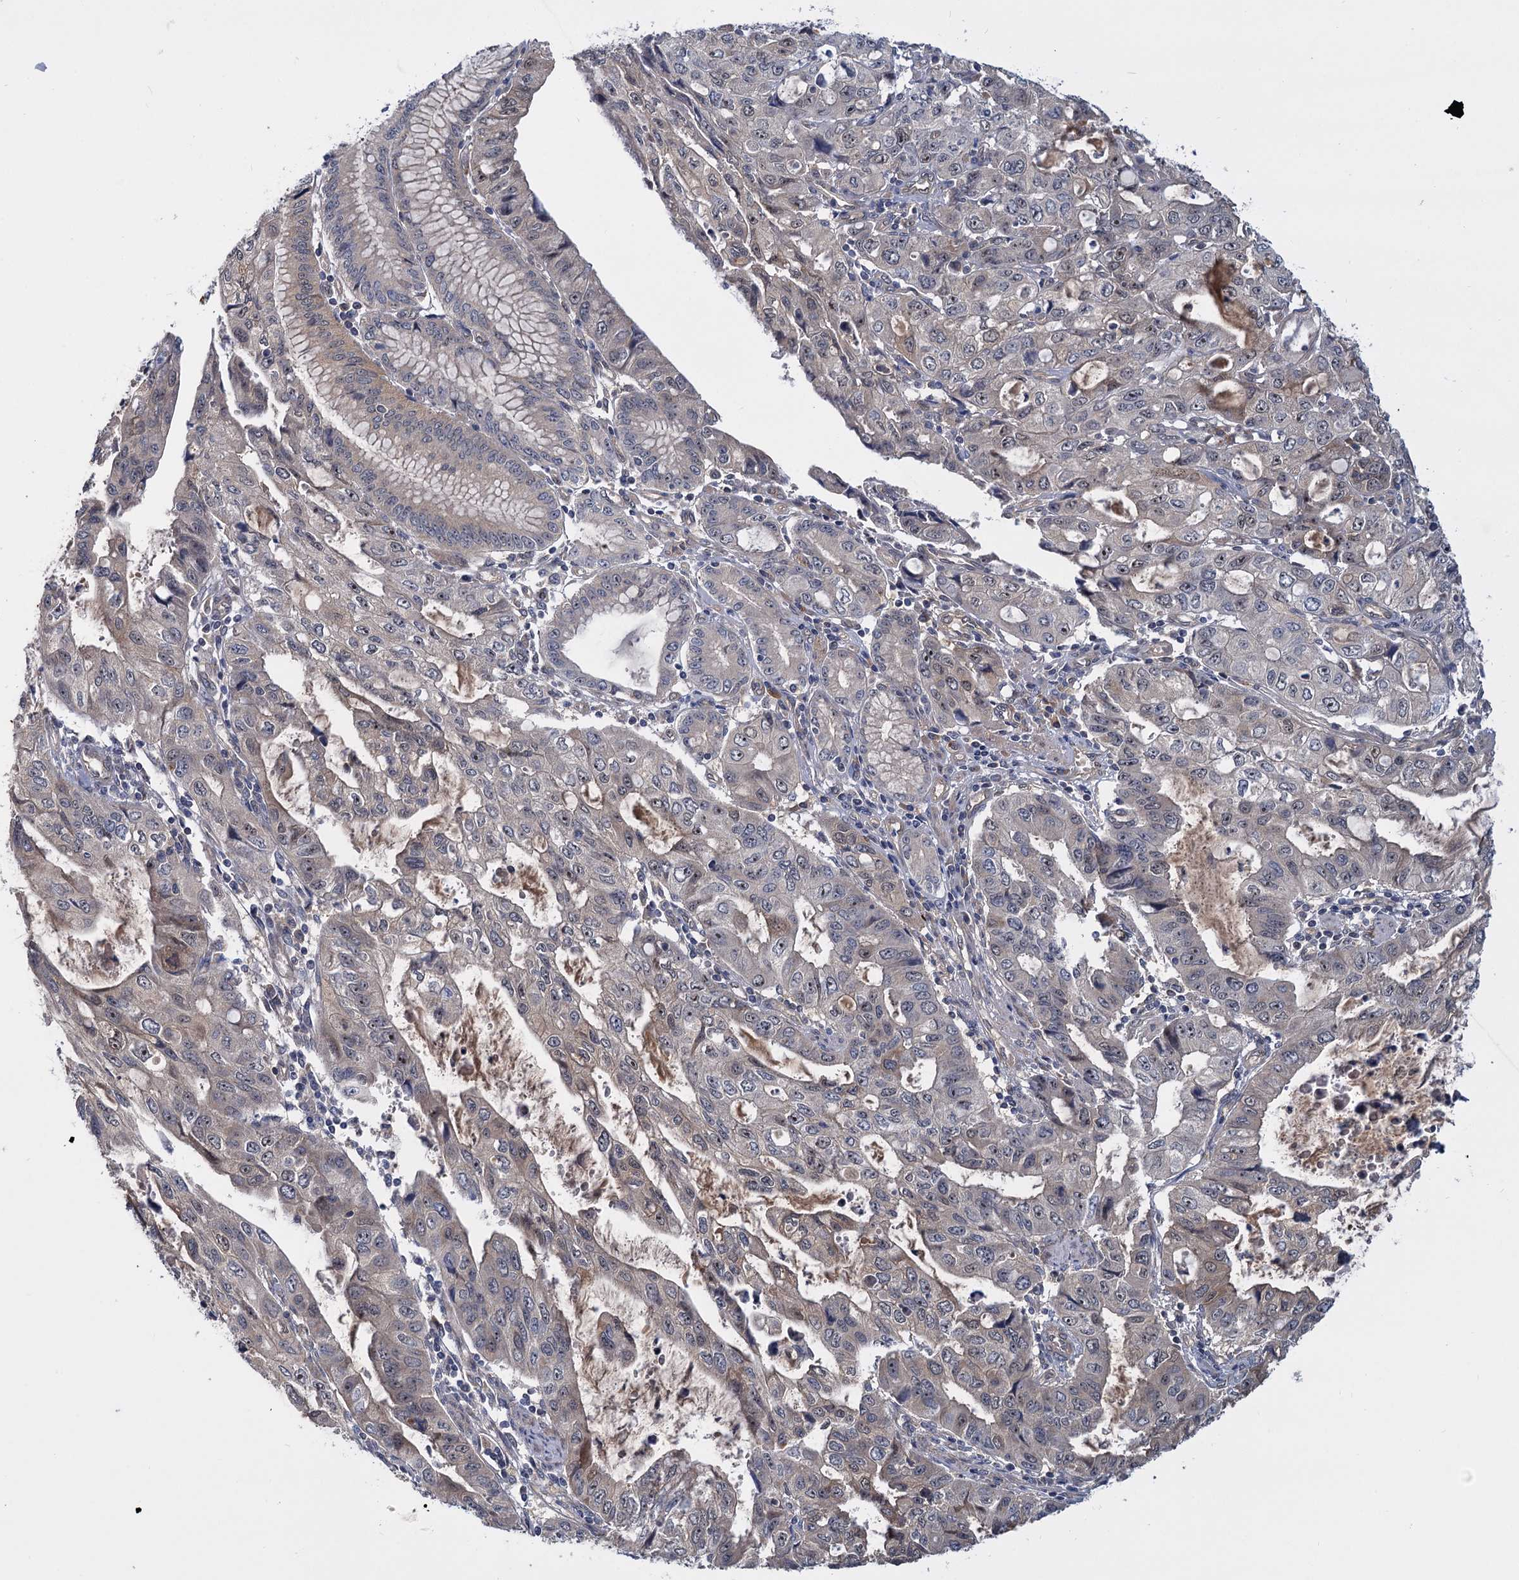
{"staining": {"intensity": "negative", "quantity": "none", "location": "none"}, "tissue": "stomach cancer", "cell_type": "Tumor cells", "image_type": "cancer", "snomed": [{"axis": "morphology", "description": "Adenocarcinoma, NOS"}, {"axis": "topography", "description": "Stomach, upper"}], "caption": "Human stomach cancer (adenocarcinoma) stained for a protein using IHC displays no positivity in tumor cells.", "gene": "SNX15", "patient": {"sex": "female", "age": 52}}